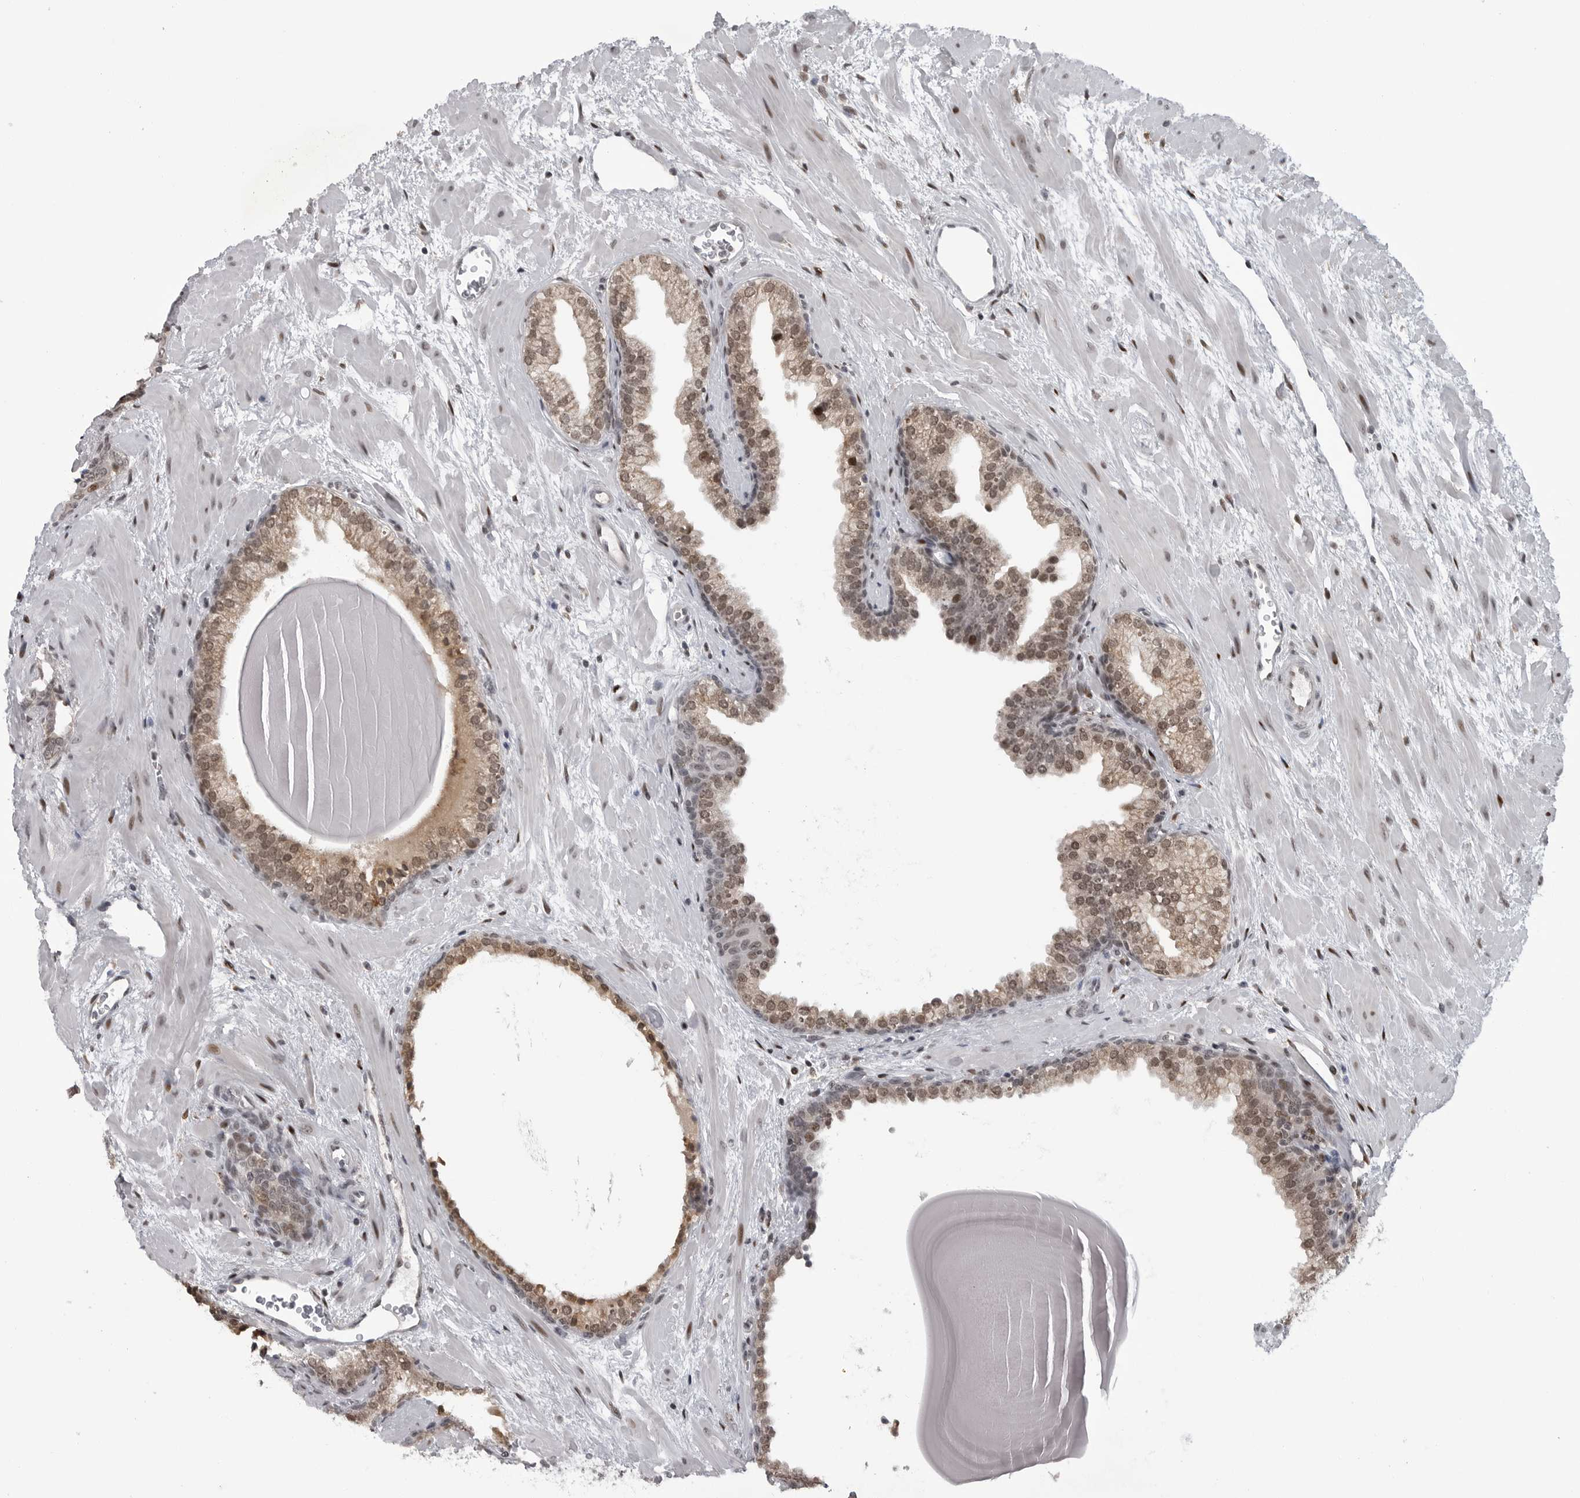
{"staining": {"intensity": "moderate", "quantity": ">75%", "location": "cytoplasmic/membranous,nuclear"}, "tissue": "prostate", "cell_type": "Glandular cells", "image_type": "normal", "snomed": [{"axis": "morphology", "description": "Normal tissue, NOS"}, {"axis": "topography", "description": "Prostate"}], "caption": "A brown stain labels moderate cytoplasmic/membranous,nuclear staining of a protein in glandular cells of unremarkable prostate. (DAB (3,3'-diaminobenzidine) = brown stain, brightfield microscopy at high magnification).", "gene": "C8orf58", "patient": {"sex": "male", "age": 48}}